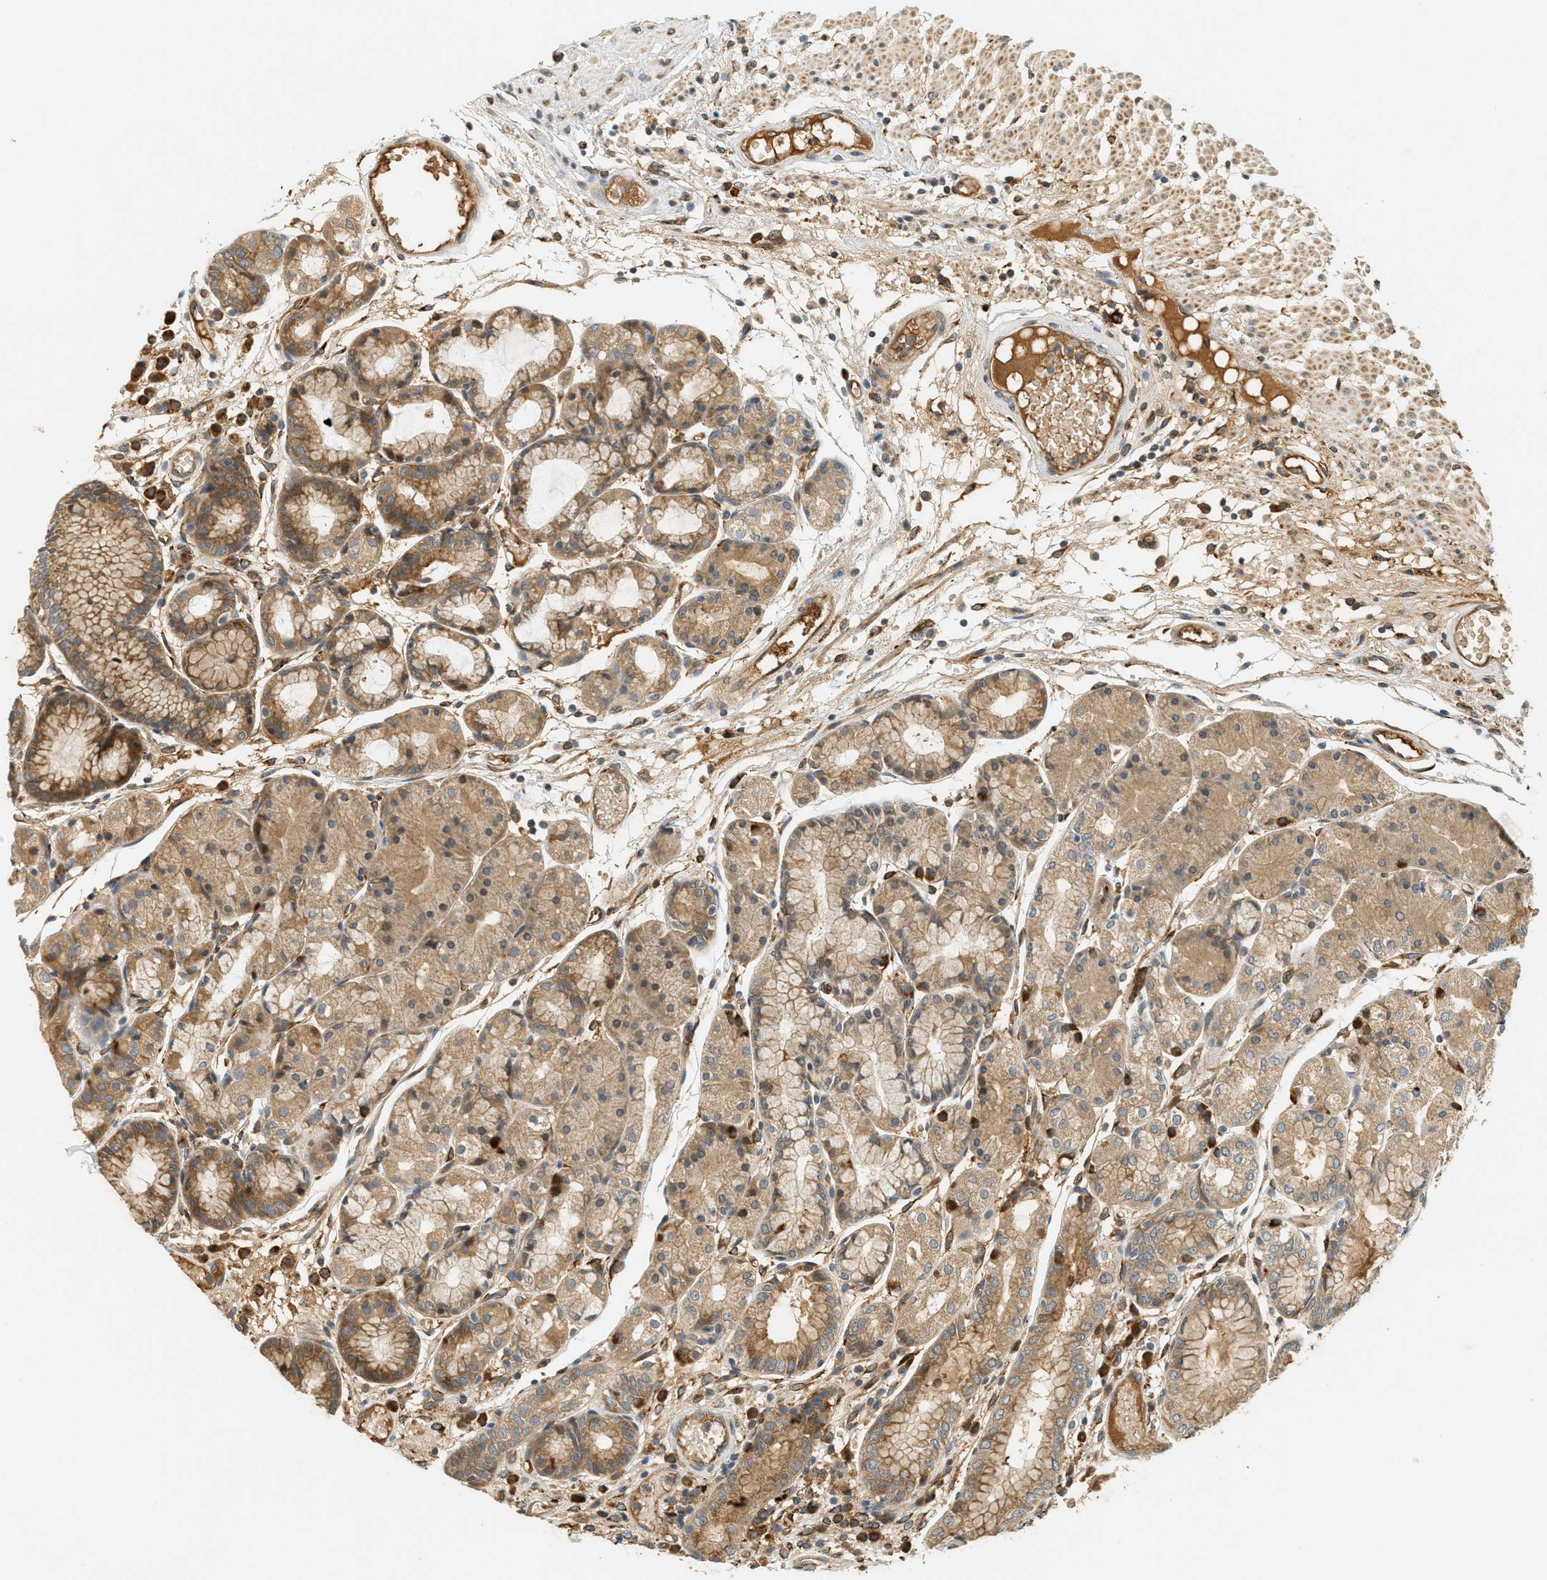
{"staining": {"intensity": "moderate", "quantity": ">75%", "location": "cytoplasmic/membranous"}, "tissue": "stomach", "cell_type": "Glandular cells", "image_type": "normal", "snomed": [{"axis": "morphology", "description": "Normal tissue, NOS"}, {"axis": "topography", "description": "Stomach, upper"}], "caption": "Moderate cytoplasmic/membranous positivity for a protein is present in approximately >75% of glandular cells of normal stomach using immunohistochemistry.", "gene": "PDK1", "patient": {"sex": "male", "age": 72}}